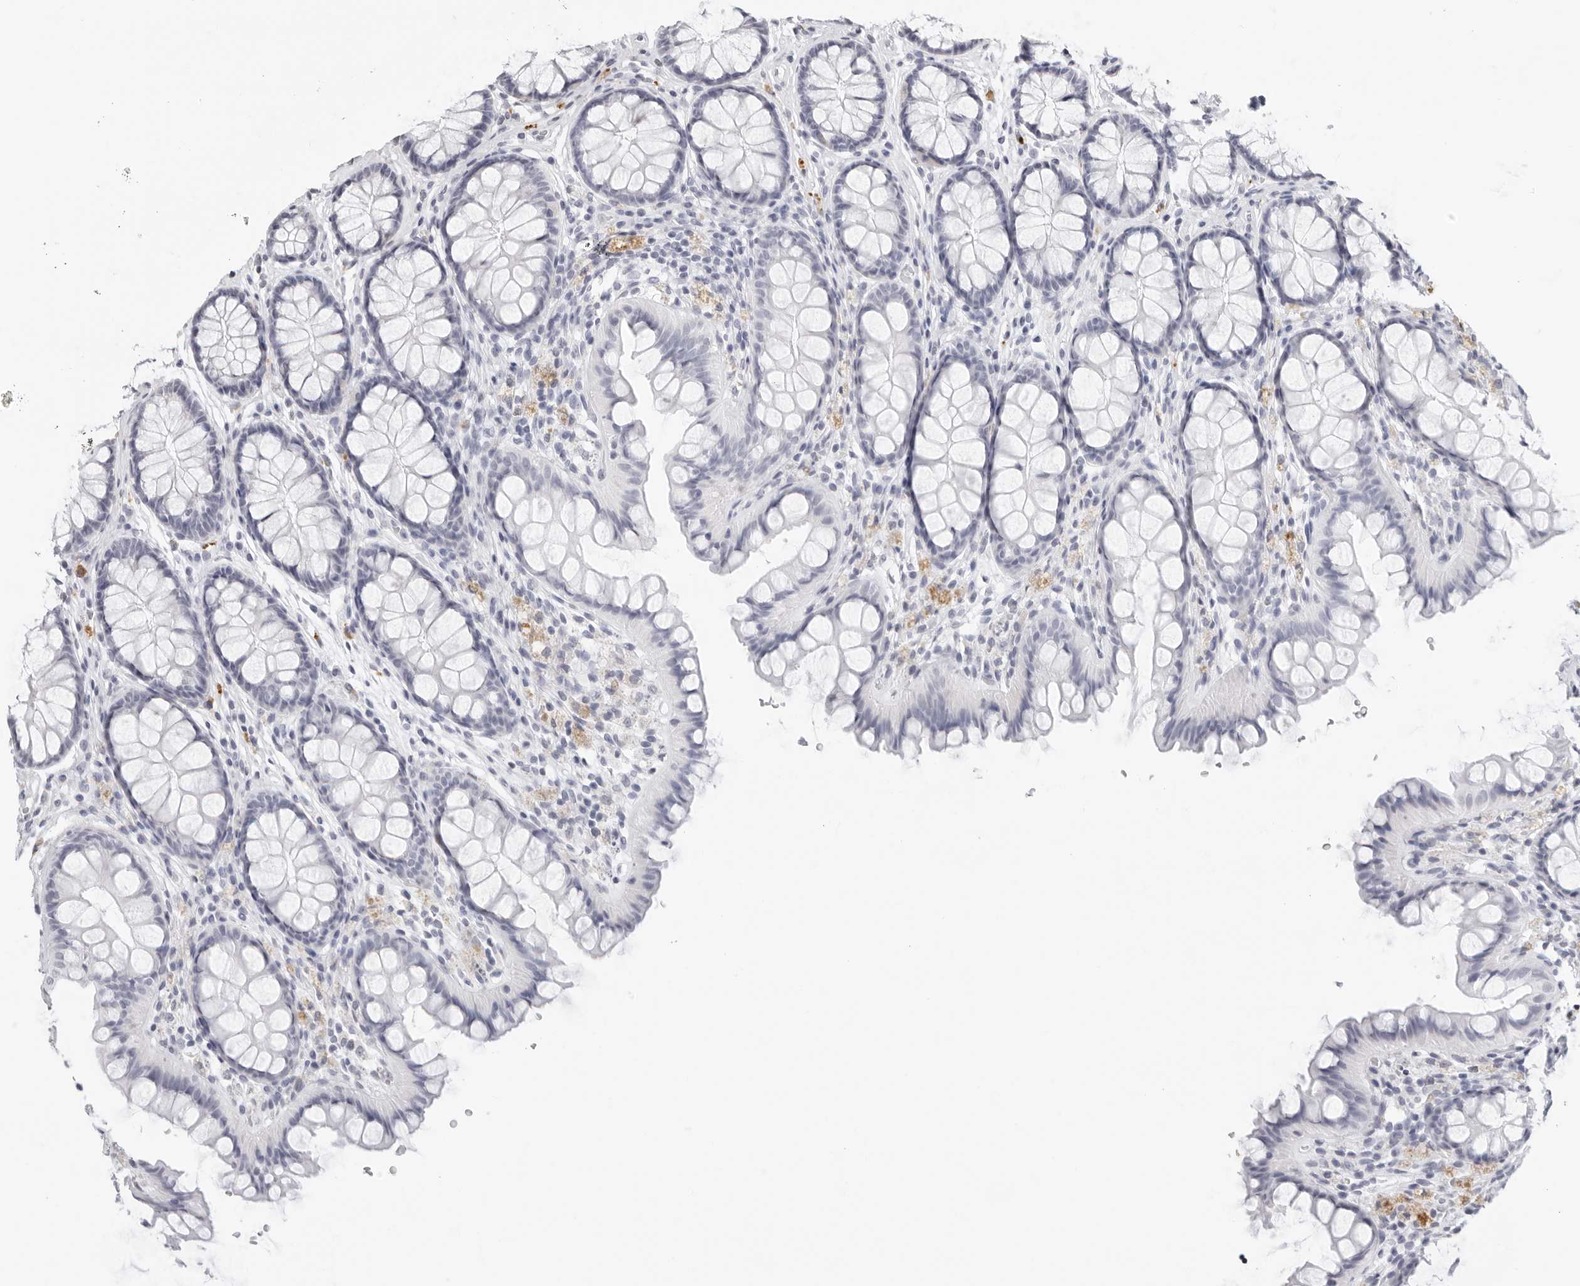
{"staining": {"intensity": "negative", "quantity": "none", "location": "none"}, "tissue": "colon", "cell_type": "Endothelial cells", "image_type": "normal", "snomed": [{"axis": "morphology", "description": "Normal tissue, NOS"}, {"axis": "topography", "description": "Colon"}], "caption": "This is a photomicrograph of IHC staining of normal colon, which shows no expression in endothelial cells. (DAB (3,3'-diaminobenzidine) immunohistochemistry, high magnification).", "gene": "AGMAT", "patient": {"sex": "female", "age": 55}}